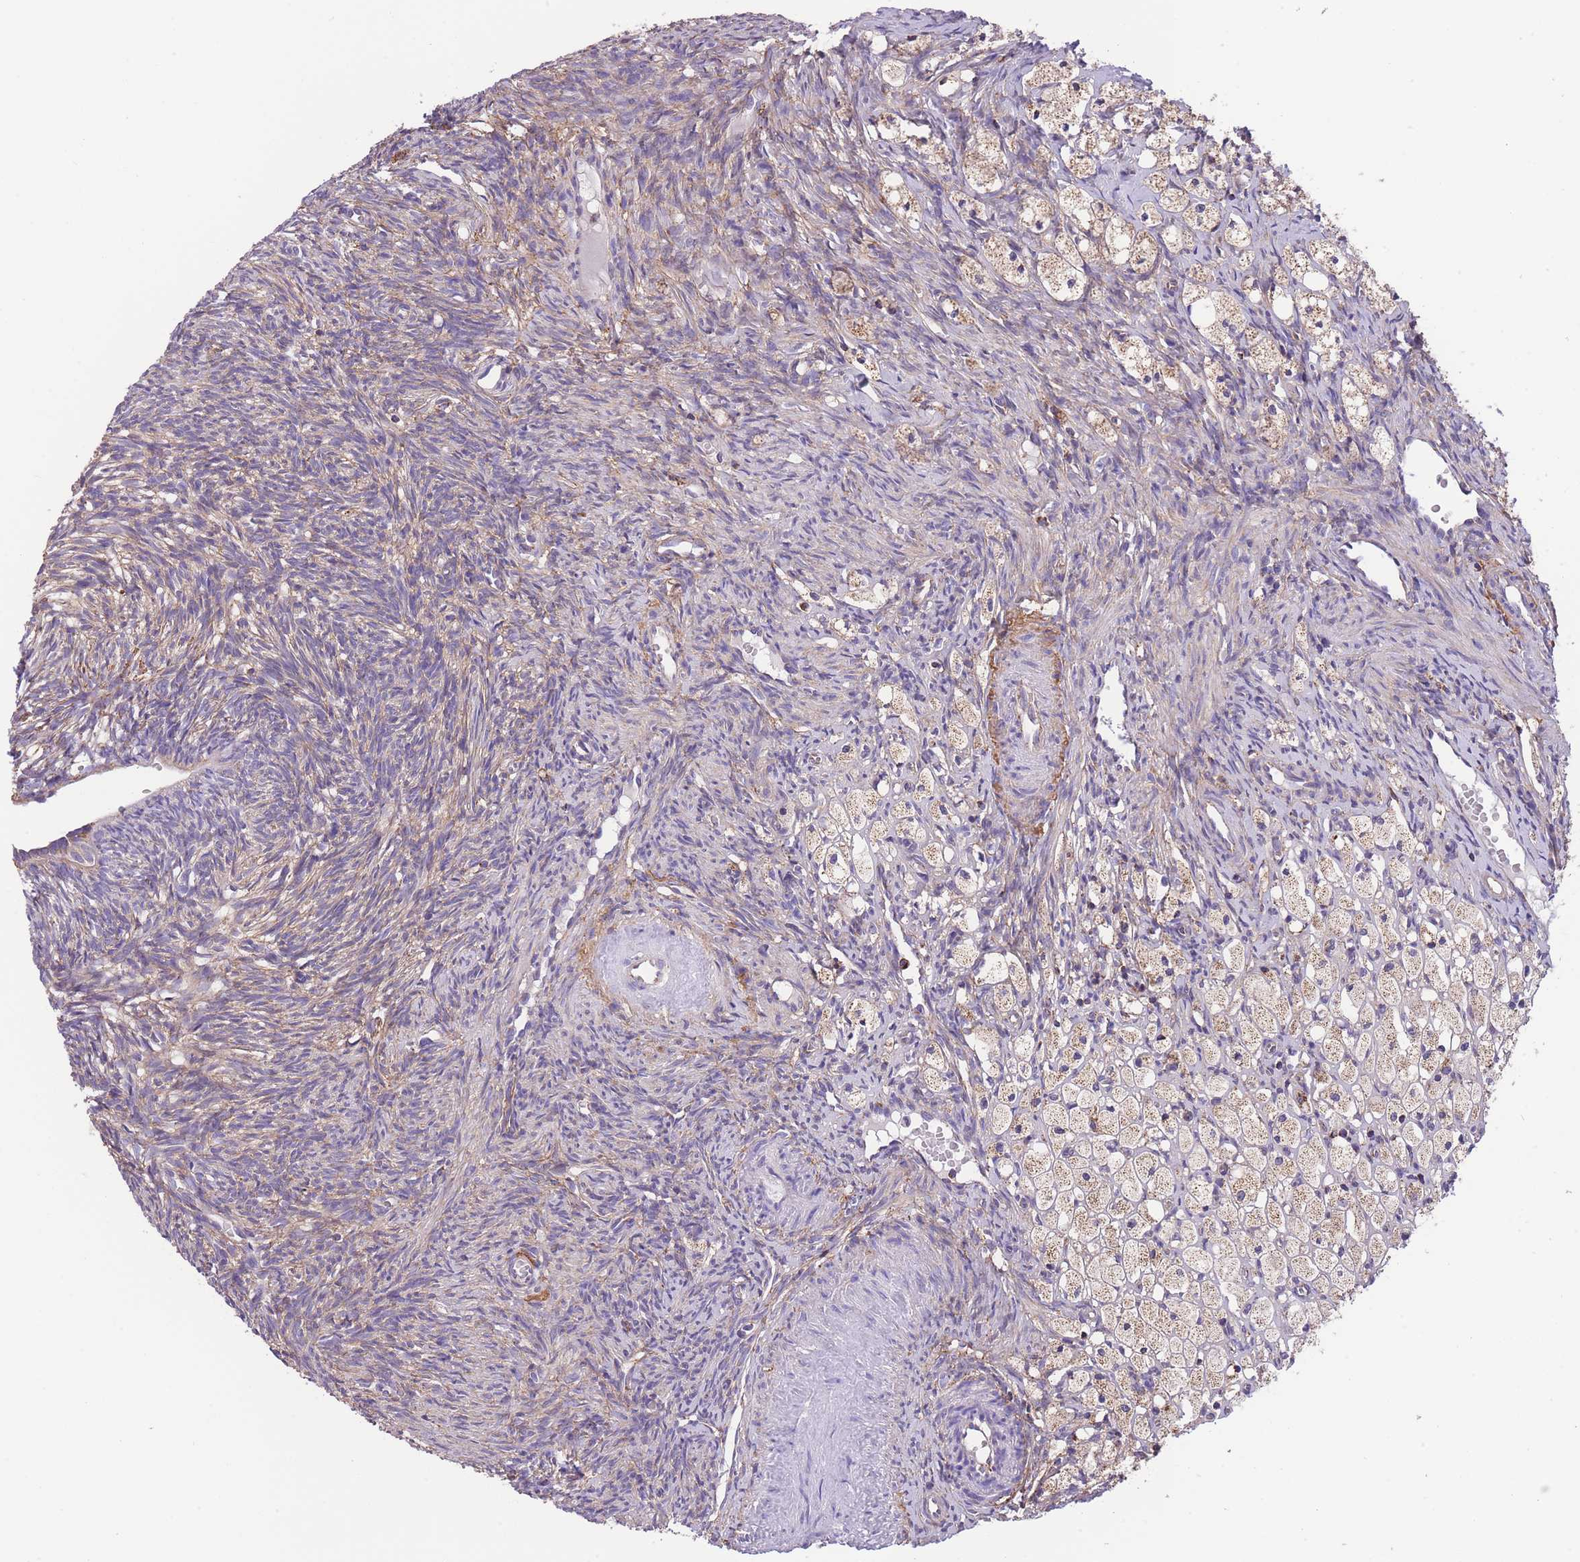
{"staining": {"intensity": "moderate", "quantity": "25%-75%", "location": "cytoplasmic/membranous"}, "tissue": "ovary", "cell_type": "Ovarian stroma cells", "image_type": "normal", "snomed": [{"axis": "morphology", "description": "Normal tissue, NOS"}, {"axis": "topography", "description": "Ovary"}], "caption": "Ovarian stroma cells reveal moderate cytoplasmic/membranous staining in about 25%-75% of cells in unremarkable ovary. (DAB IHC, brown staining for protein, blue staining for nuclei).", "gene": "ST3GAL3", "patient": {"sex": "female", "age": 51}}